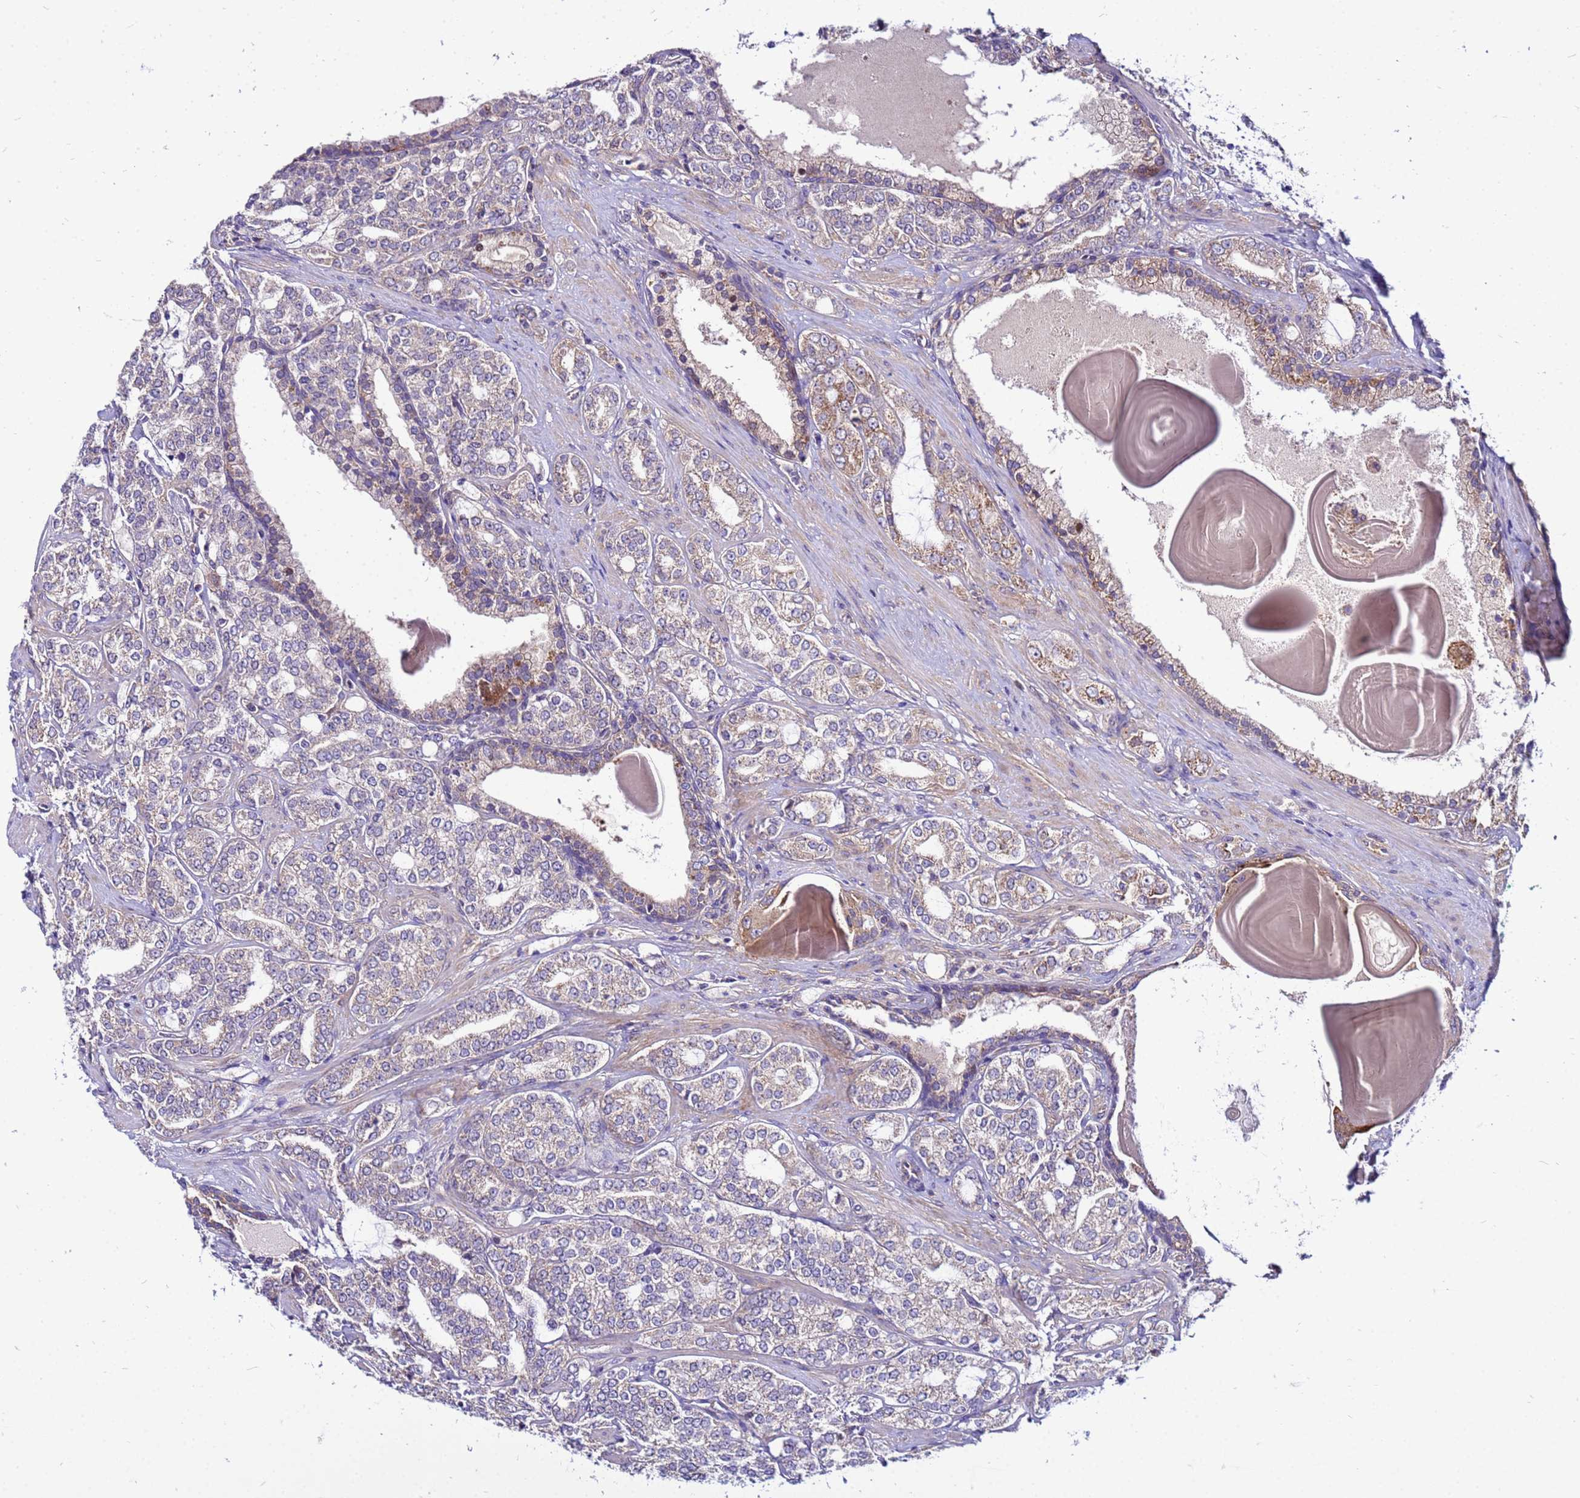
{"staining": {"intensity": "weak", "quantity": "25%-75%", "location": "cytoplasmic/membranous"}, "tissue": "prostate cancer", "cell_type": "Tumor cells", "image_type": "cancer", "snomed": [{"axis": "morphology", "description": "Adenocarcinoma, High grade"}, {"axis": "topography", "description": "Prostate"}], "caption": "Human adenocarcinoma (high-grade) (prostate) stained for a protein (brown) reveals weak cytoplasmic/membranous positive staining in approximately 25%-75% of tumor cells.", "gene": "PKD1", "patient": {"sex": "male", "age": 64}}